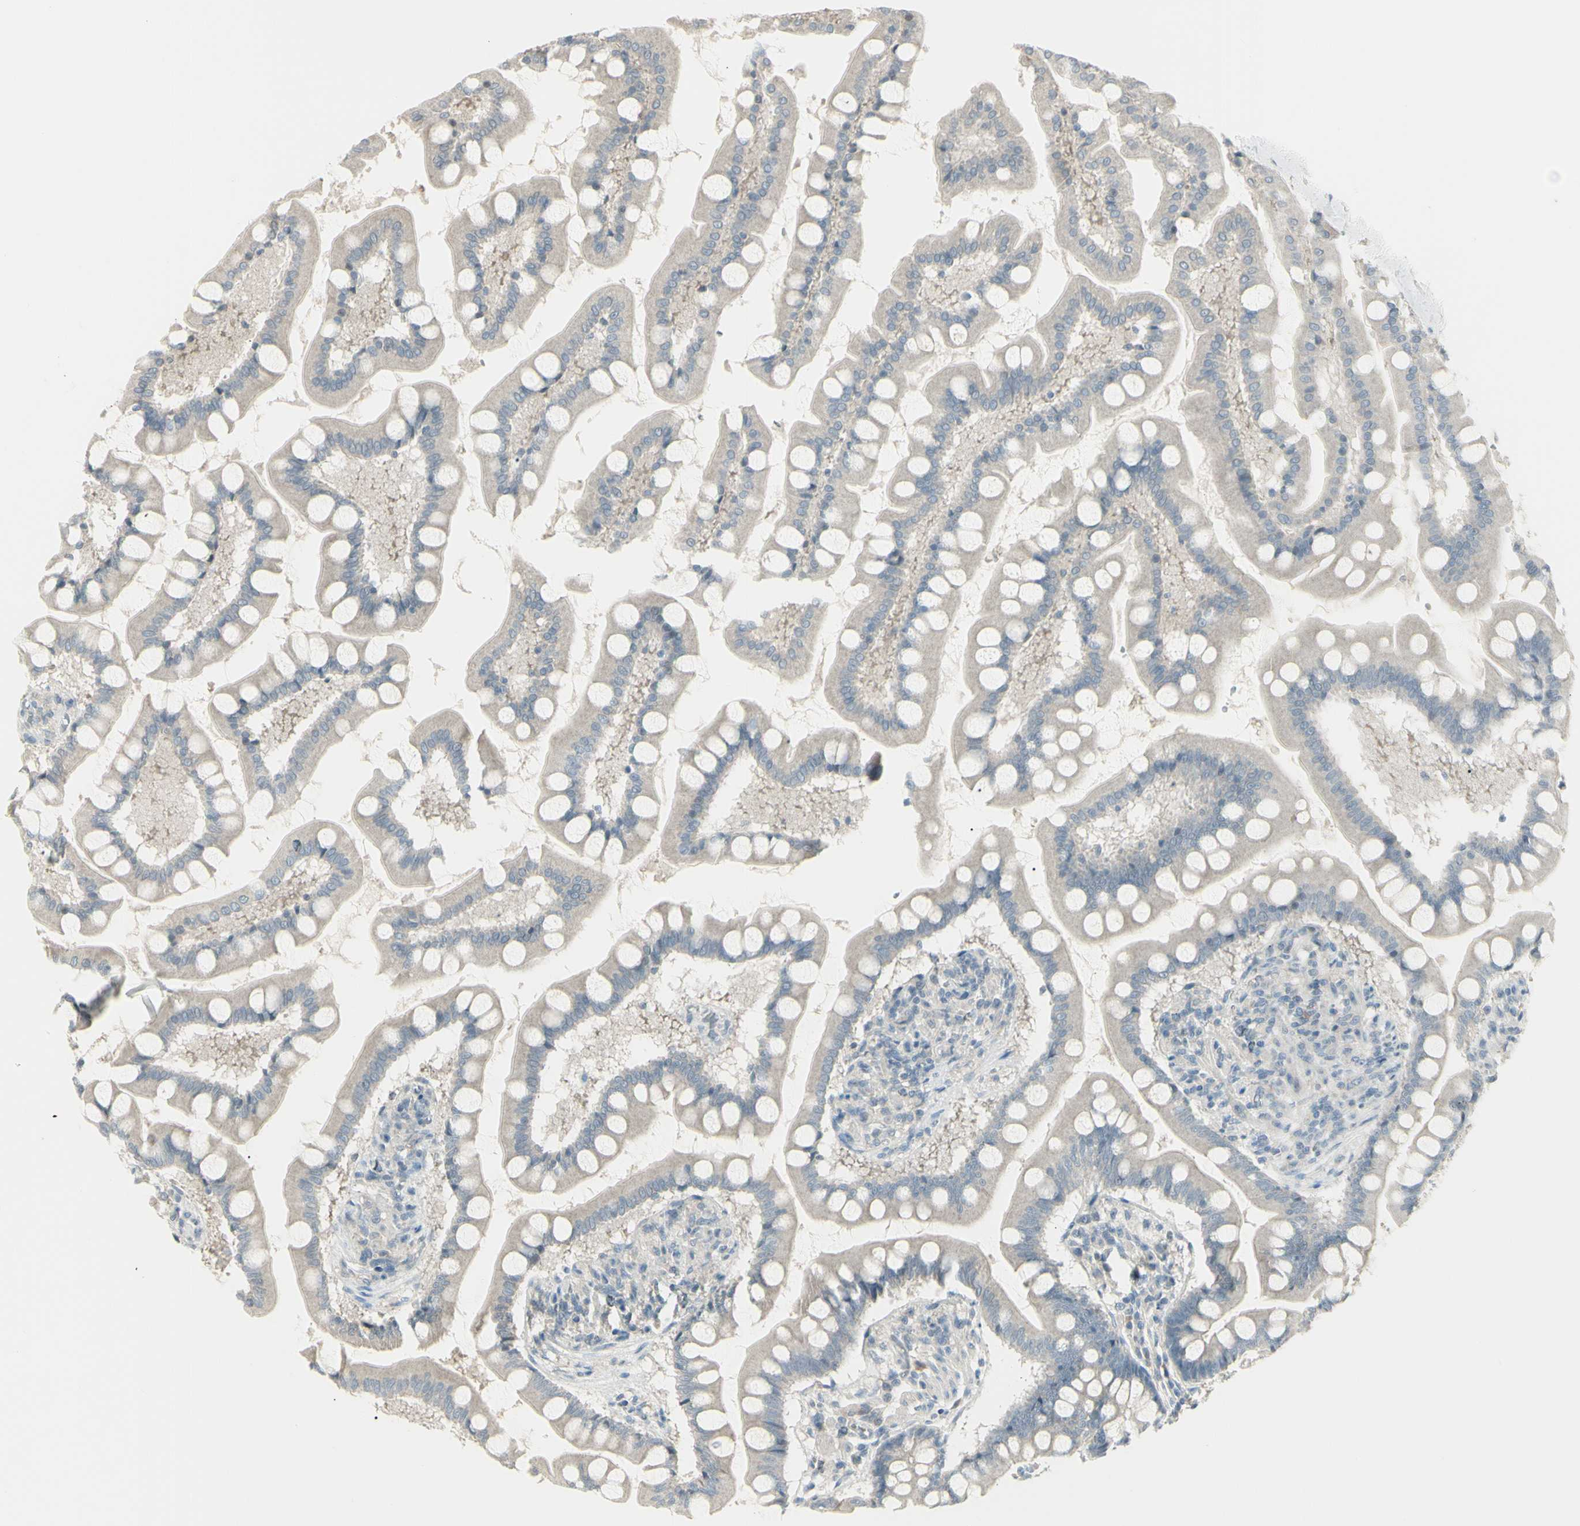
{"staining": {"intensity": "weak", "quantity": "25%-75%", "location": "cytoplasmic/membranous"}, "tissue": "small intestine", "cell_type": "Glandular cells", "image_type": "normal", "snomed": [{"axis": "morphology", "description": "Normal tissue, NOS"}, {"axis": "topography", "description": "Small intestine"}], "caption": "Immunohistochemical staining of normal human small intestine reveals weak cytoplasmic/membranous protein positivity in about 25%-75% of glandular cells.", "gene": "SH3GL2", "patient": {"sex": "male", "age": 41}}